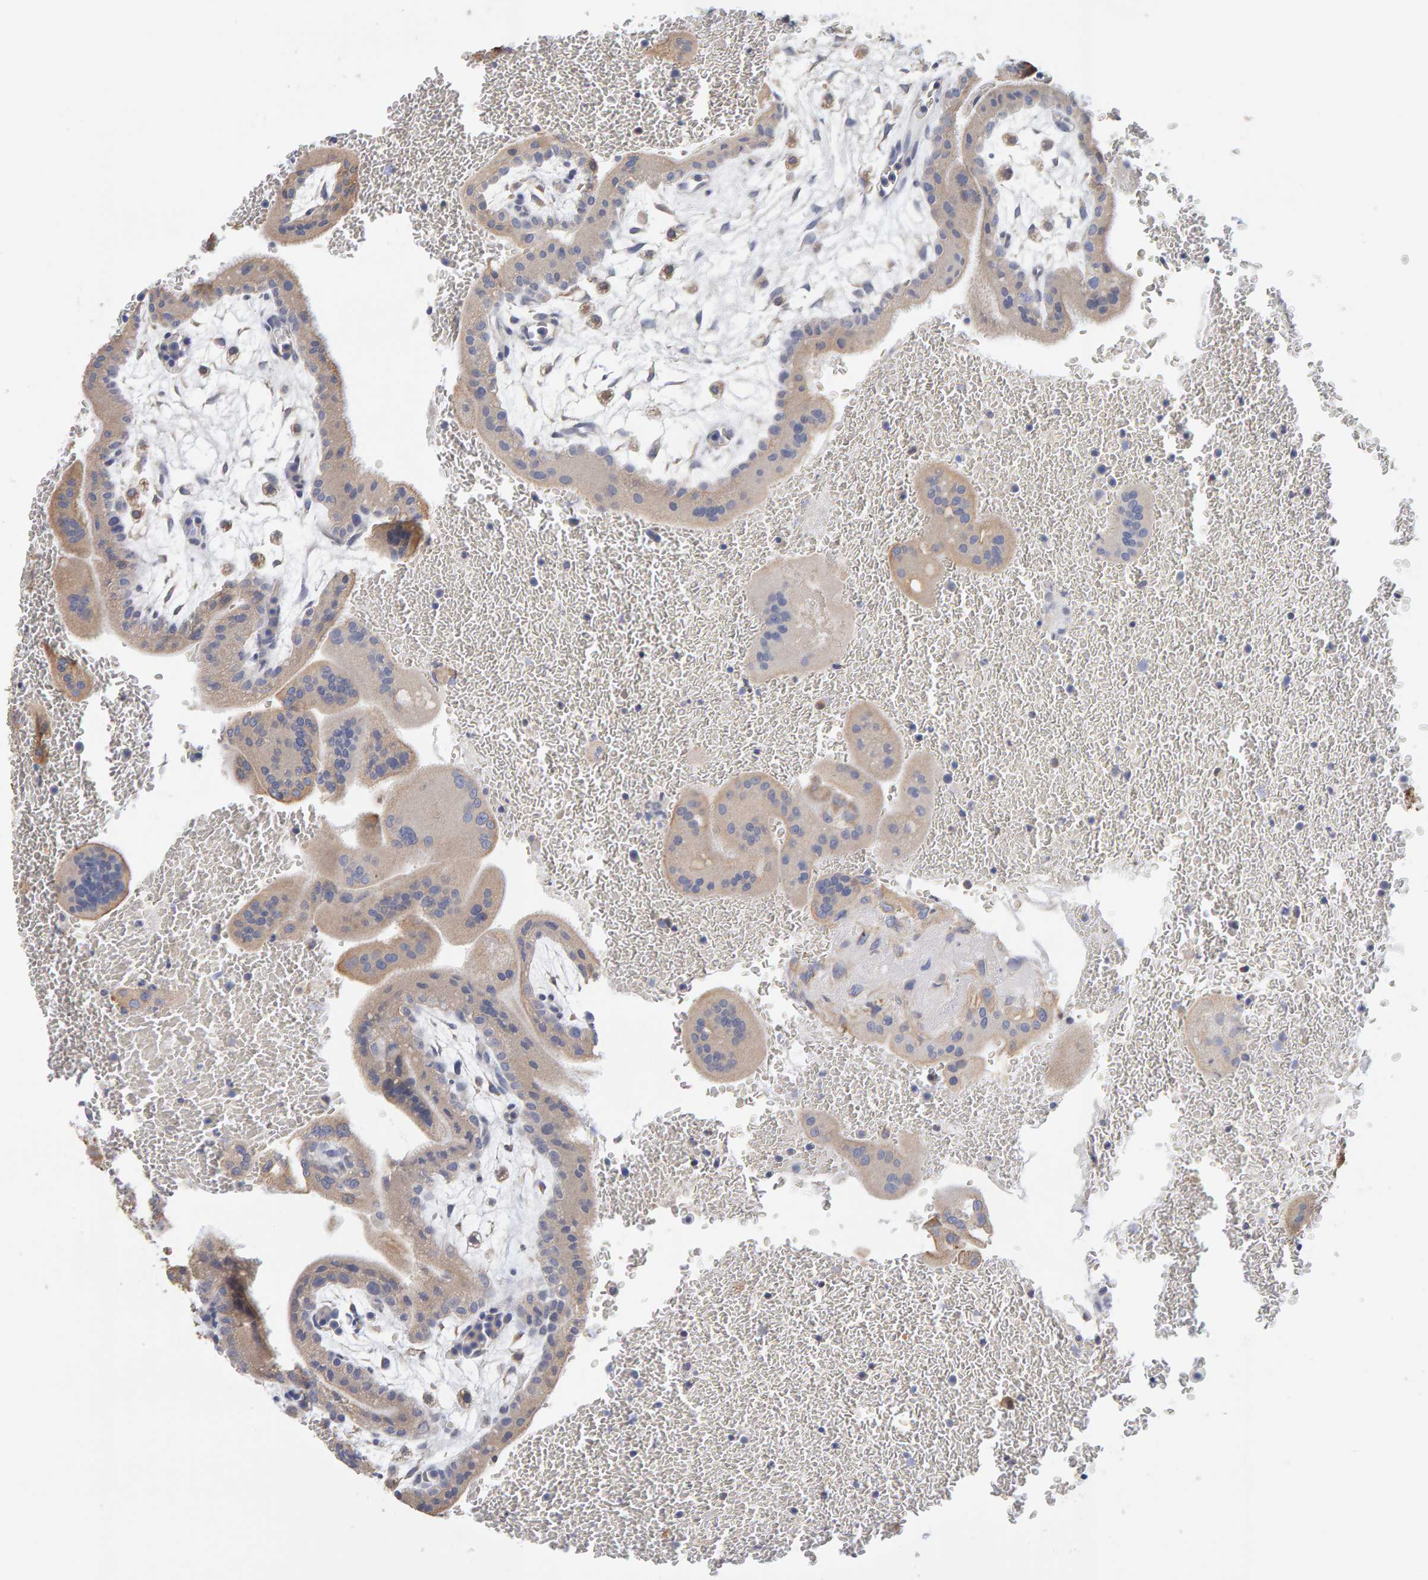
{"staining": {"intensity": "moderate", "quantity": ">75%", "location": "cytoplasmic/membranous"}, "tissue": "placenta", "cell_type": "Decidual cells", "image_type": "normal", "snomed": [{"axis": "morphology", "description": "Normal tissue, NOS"}, {"axis": "topography", "description": "Placenta"}], "caption": "Protein staining of benign placenta exhibits moderate cytoplasmic/membranous staining in approximately >75% of decidual cells.", "gene": "SGPL1", "patient": {"sex": "female", "age": 35}}